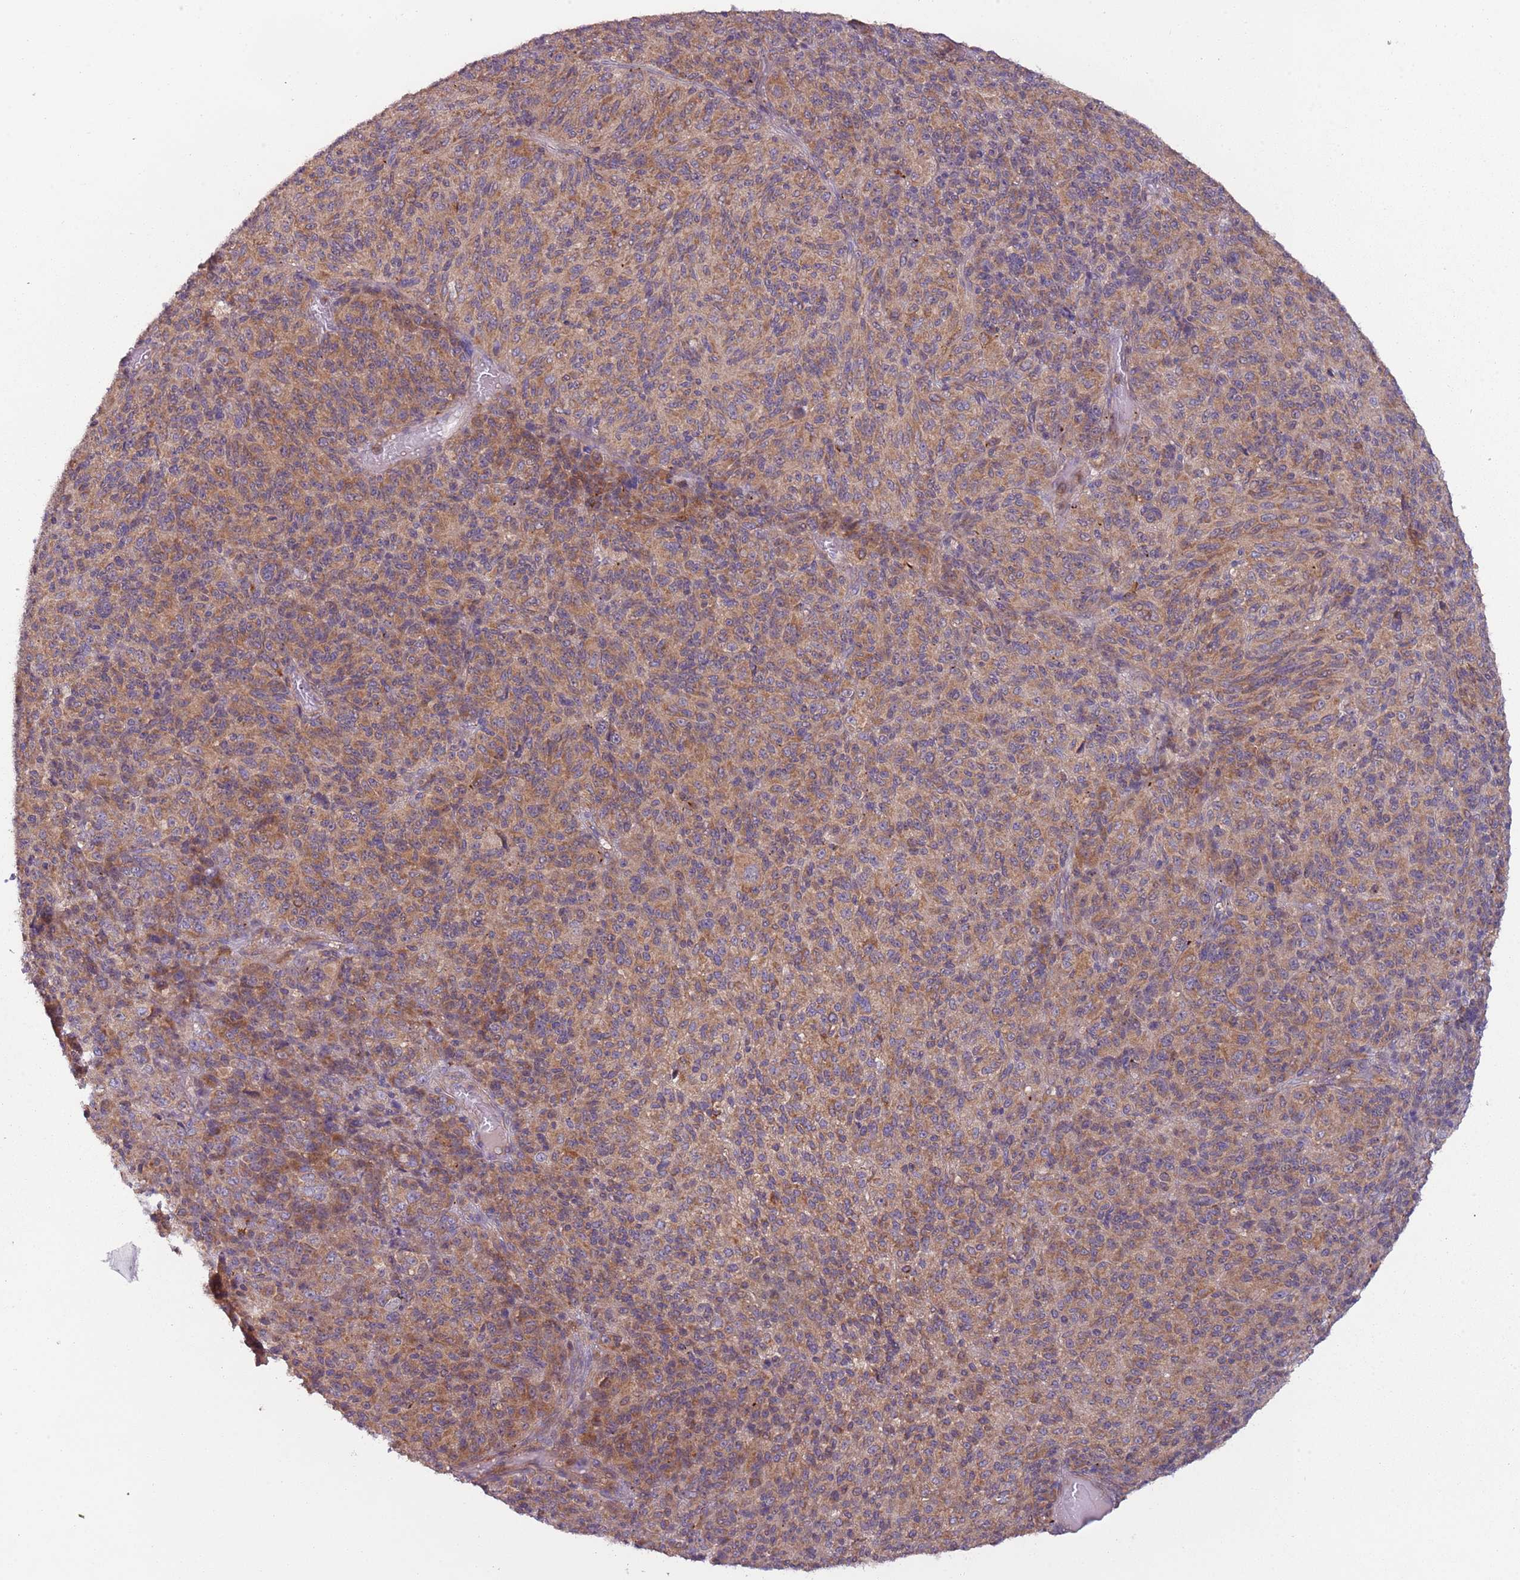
{"staining": {"intensity": "moderate", "quantity": ">75%", "location": "cytoplasmic/membranous"}, "tissue": "melanoma", "cell_type": "Tumor cells", "image_type": "cancer", "snomed": [{"axis": "morphology", "description": "Malignant melanoma, Metastatic site"}, {"axis": "topography", "description": "Brain"}], "caption": "This photomicrograph reveals melanoma stained with IHC to label a protein in brown. The cytoplasmic/membranous of tumor cells show moderate positivity for the protein. Nuclei are counter-stained blue.", "gene": "DTD2", "patient": {"sex": "female", "age": 56}}